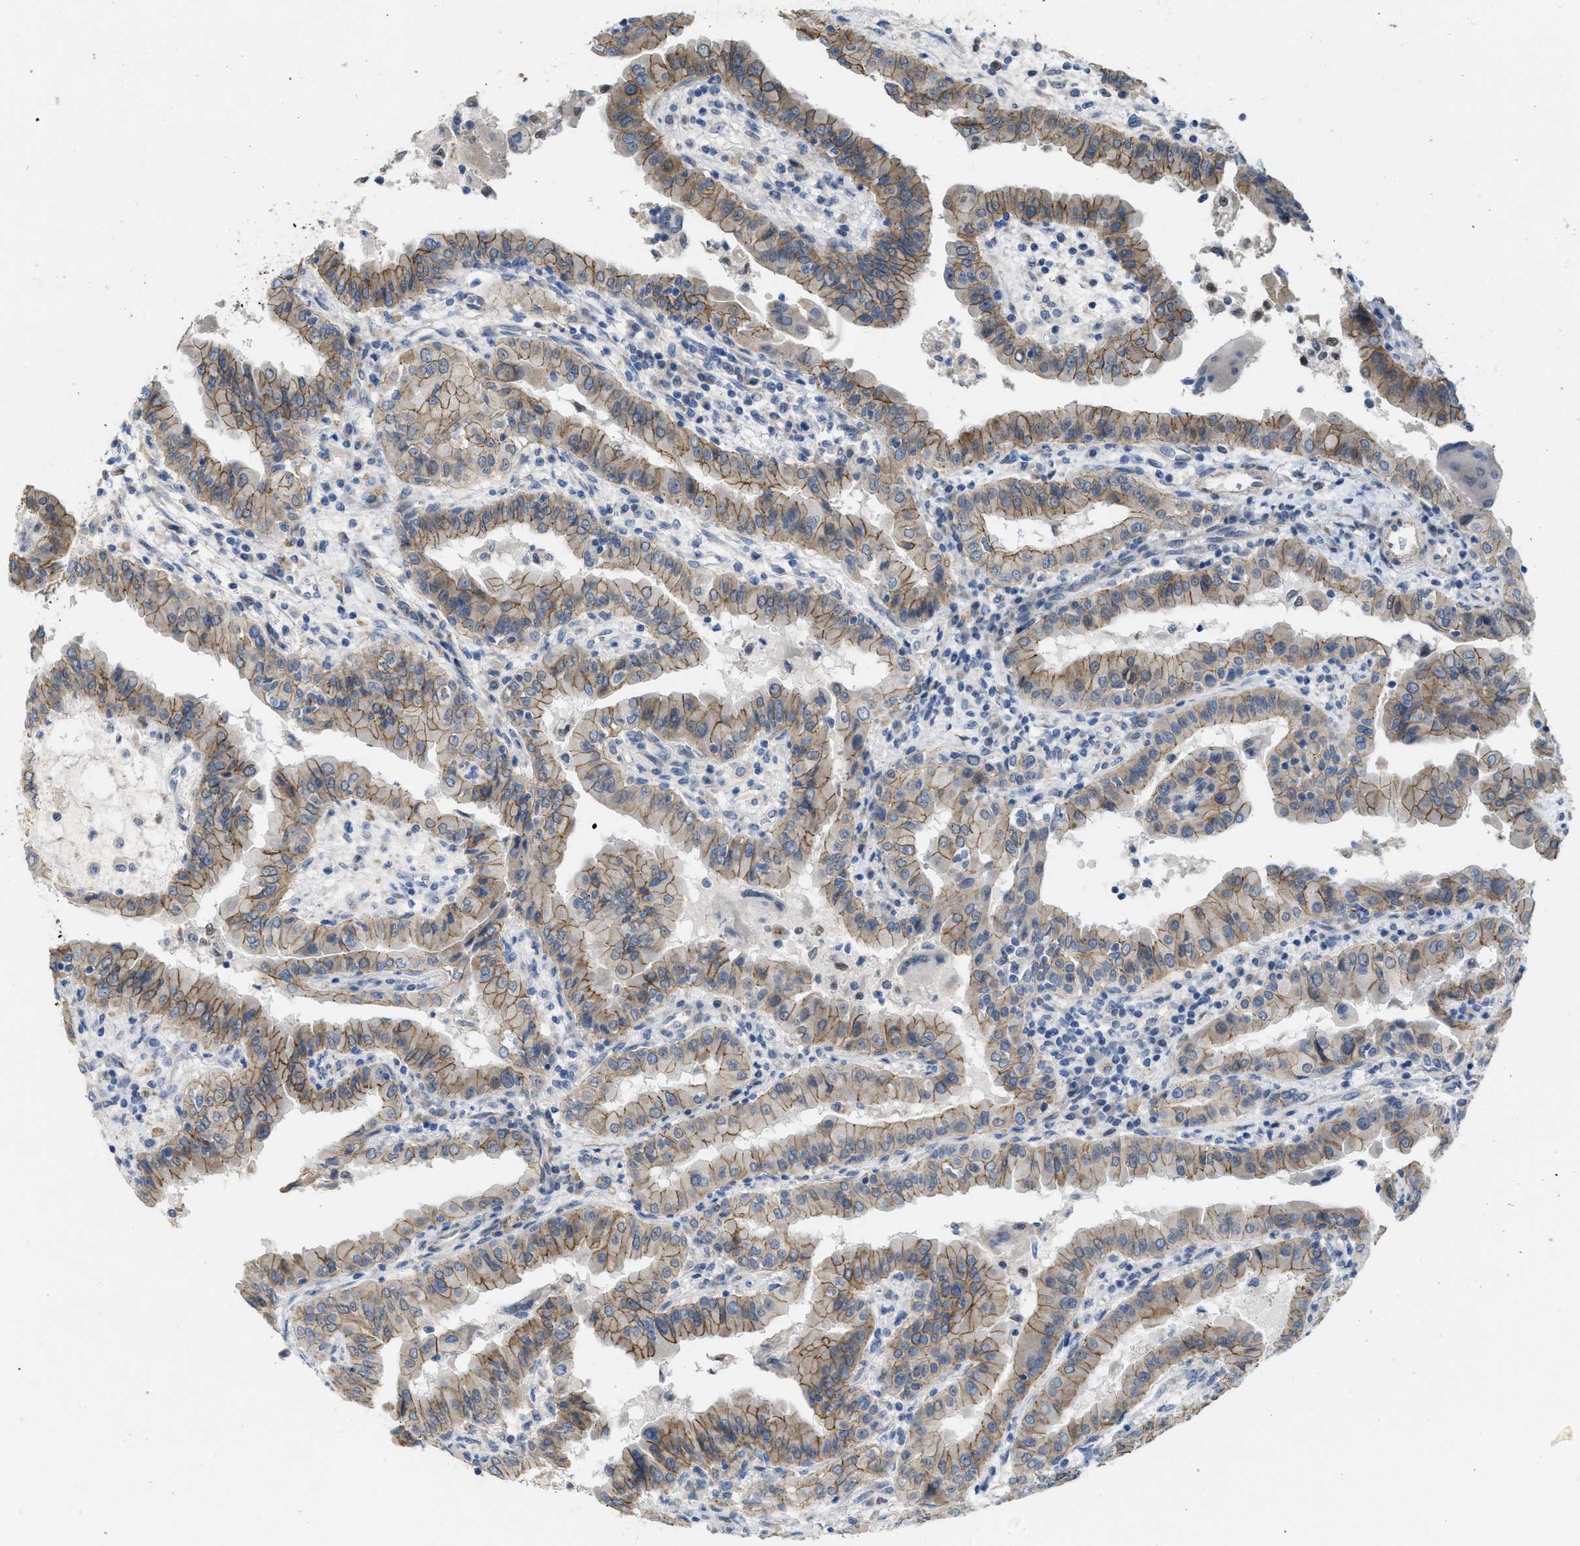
{"staining": {"intensity": "moderate", "quantity": ">75%", "location": "cytoplasmic/membranous"}, "tissue": "thyroid cancer", "cell_type": "Tumor cells", "image_type": "cancer", "snomed": [{"axis": "morphology", "description": "Papillary adenocarcinoma, NOS"}, {"axis": "topography", "description": "Thyroid gland"}], "caption": "Thyroid cancer (papillary adenocarcinoma) was stained to show a protein in brown. There is medium levels of moderate cytoplasmic/membranous positivity in approximately >75% of tumor cells.", "gene": "CDPF1", "patient": {"sex": "male", "age": 33}}